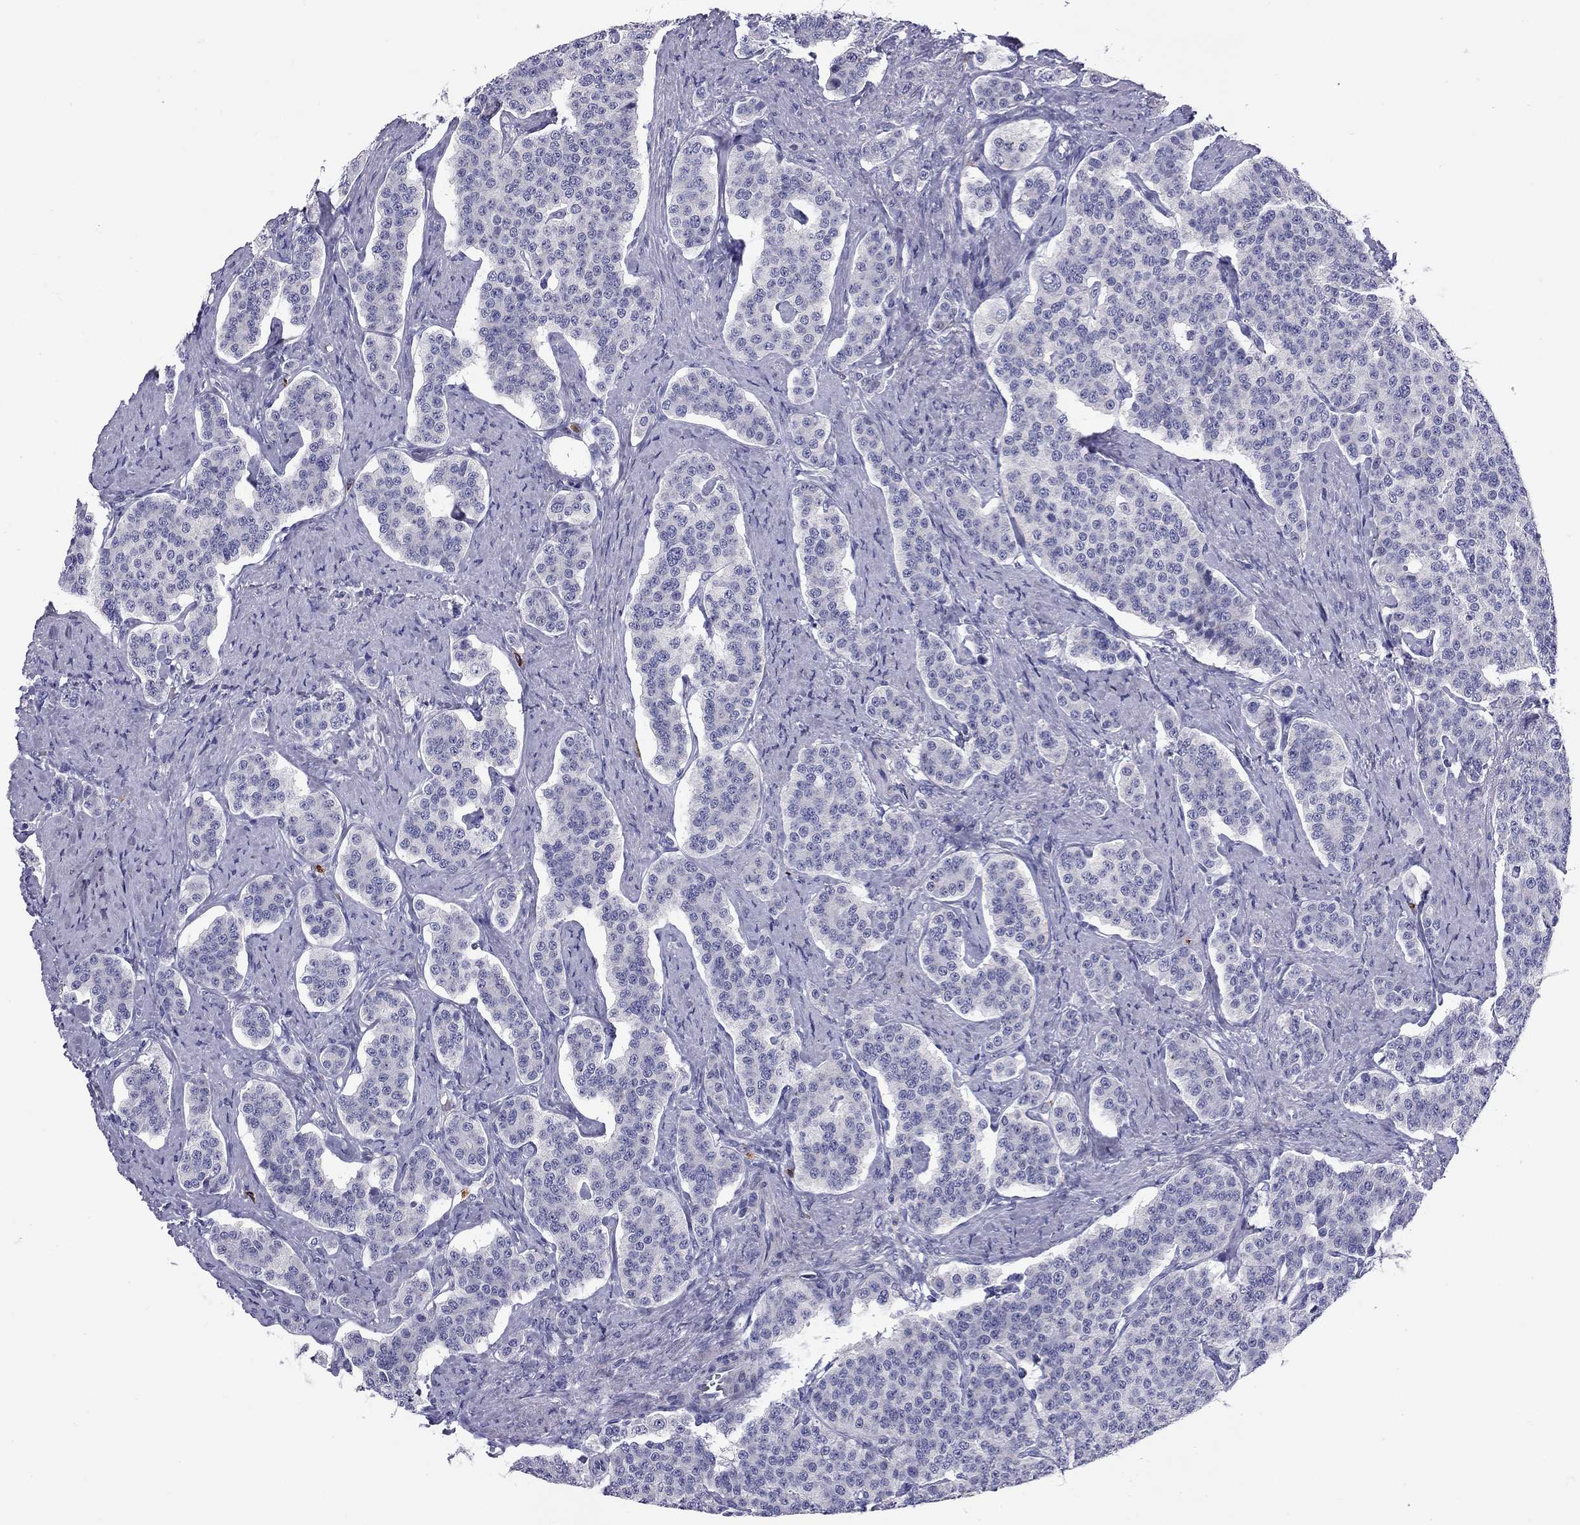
{"staining": {"intensity": "negative", "quantity": "none", "location": "none"}, "tissue": "carcinoid", "cell_type": "Tumor cells", "image_type": "cancer", "snomed": [{"axis": "morphology", "description": "Carcinoid, malignant, NOS"}, {"axis": "topography", "description": "Small intestine"}], "caption": "Tumor cells are negative for protein expression in human carcinoid (malignant). (Brightfield microscopy of DAB IHC at high magnification).", "gene": "C8orf88", "patient": {"sex": "female", "age": 58}}